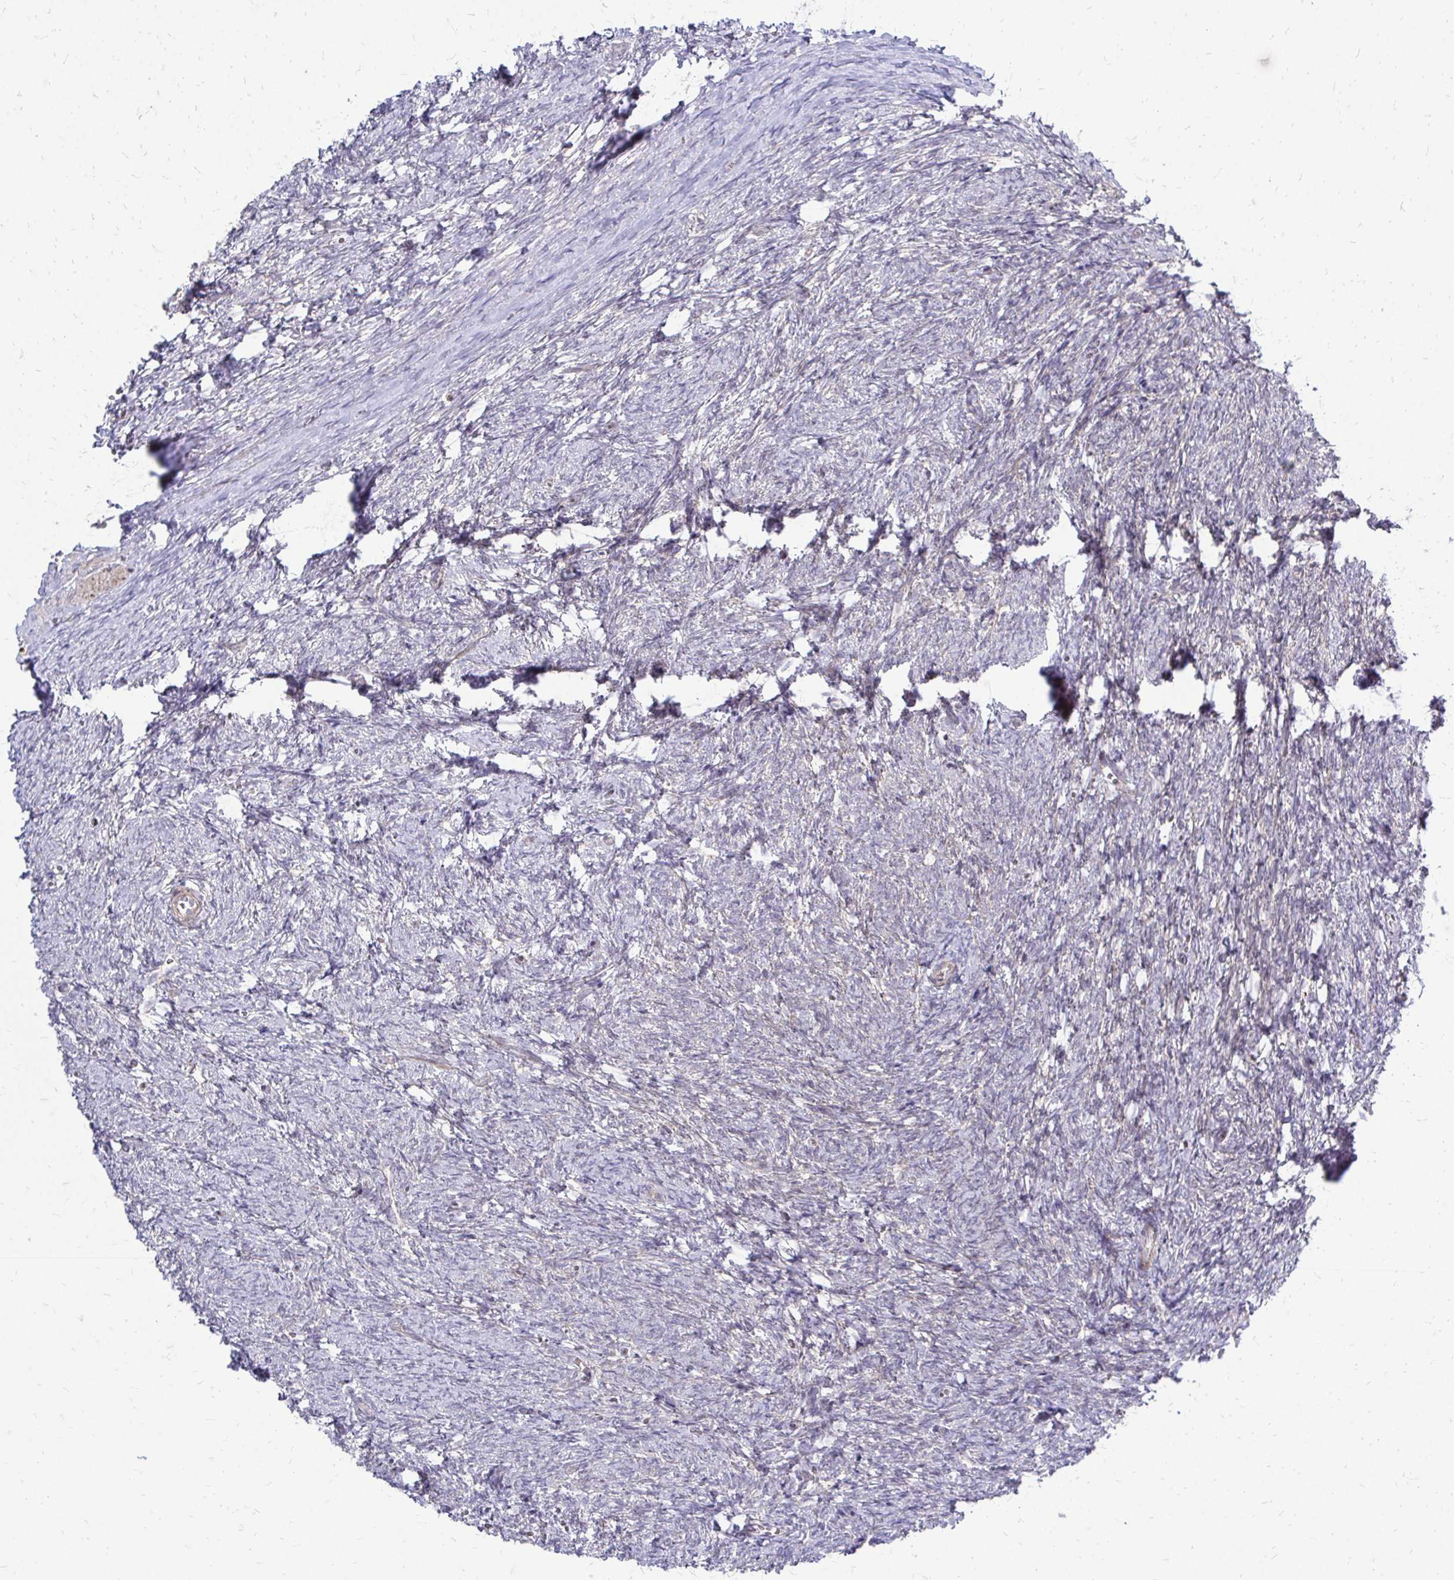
{"staining": {"intensity": "negative", "quantity": "none", "location": "none"}, "tissue": "ovary", "cell_type": "Ovarian stroma cells", "image_type": "normal", "snomed": [{"axis": "morphology", "description": "Normal tissue, NOS"}, {"axis": "topography", "description": "Ovary"}], "caption": "Immunohistochemistry (IHC) photomicrograph of unremarkable ovary: ovary stained with DAB displays no significant protein expression in ovarian stroma cells.", "gene": "PPDPFL", "patient": {"sex": "female", "age": 41}}